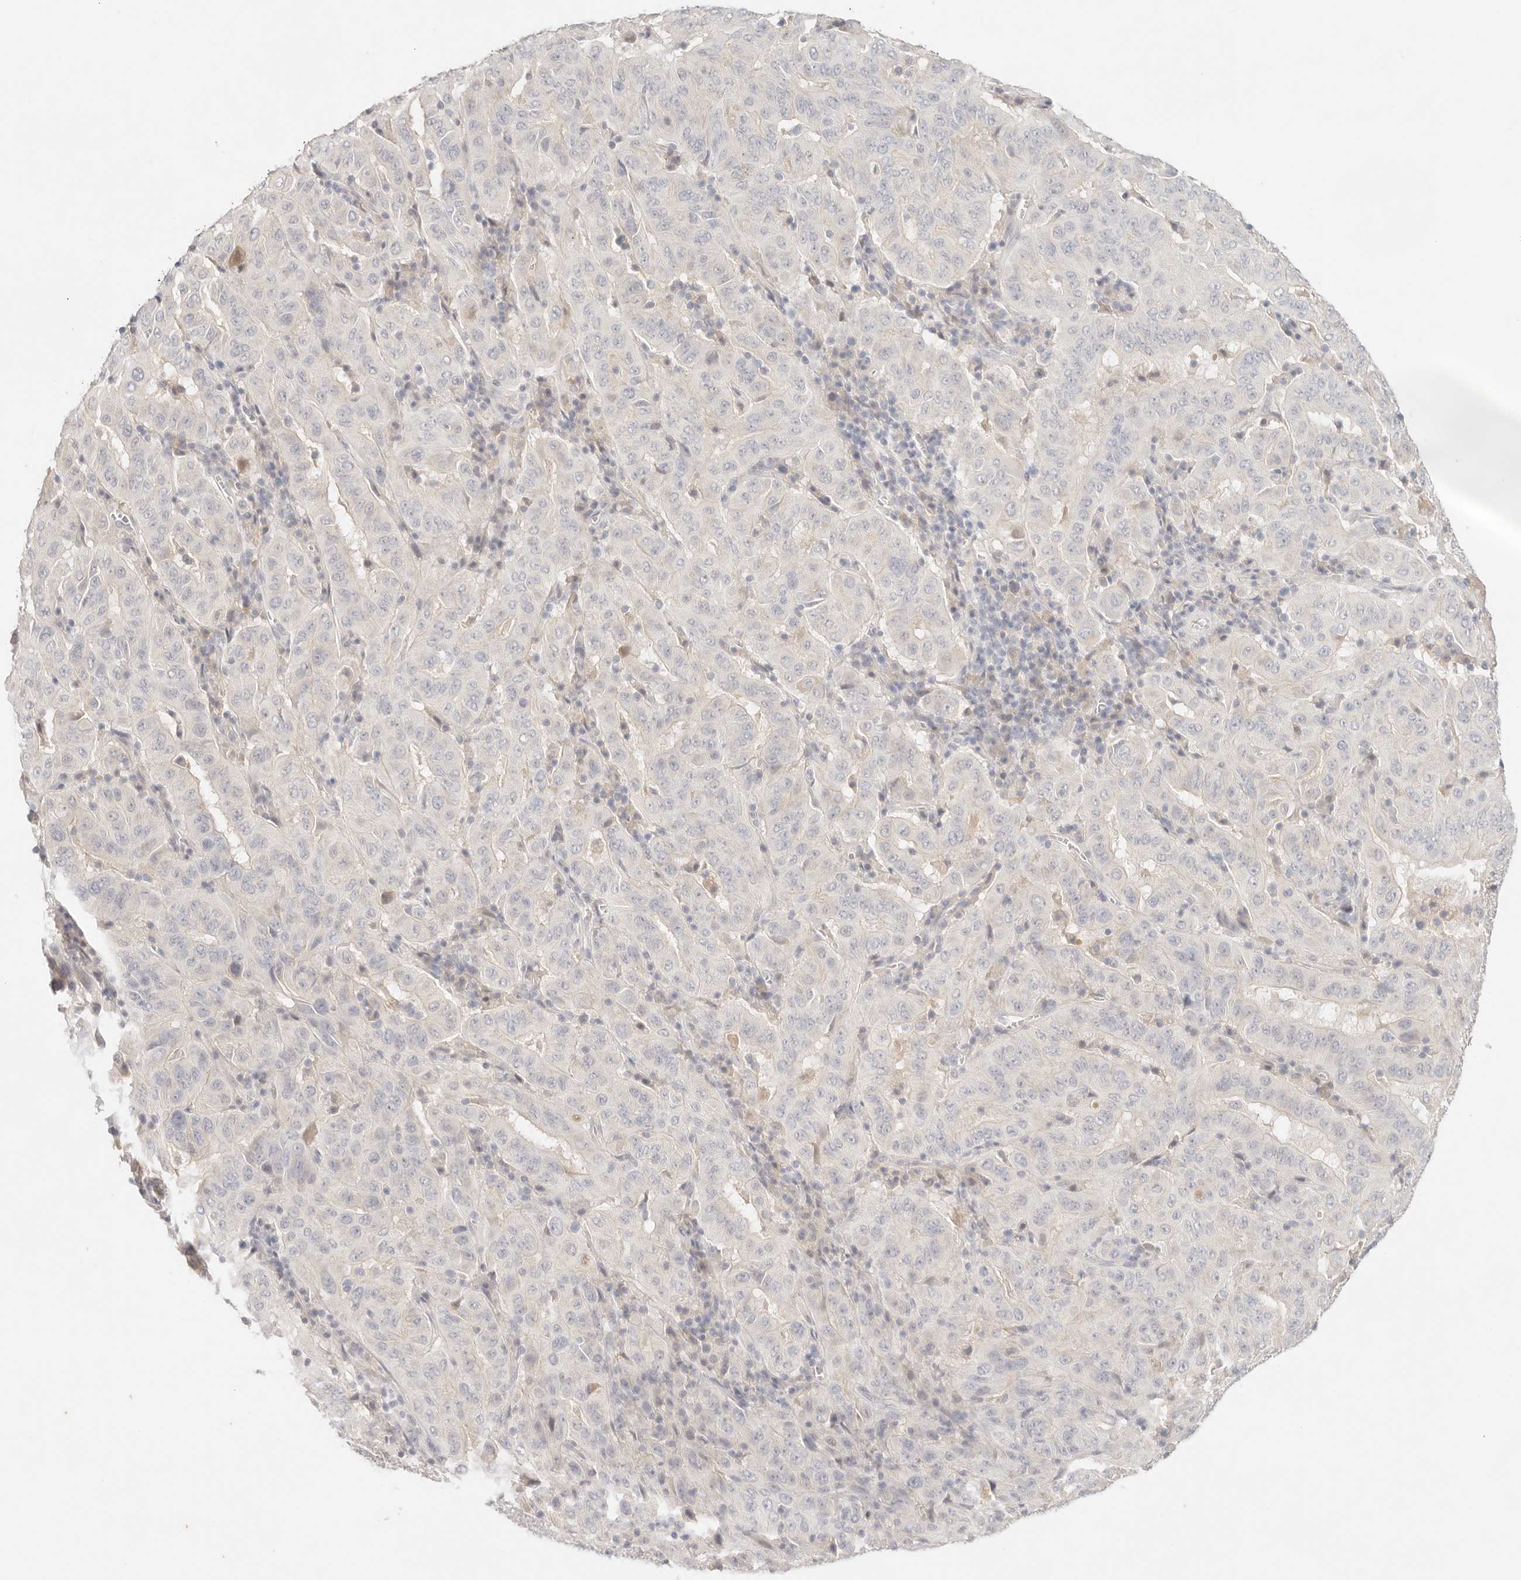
{"staining": {"intensity": "negative", "quantity": "none", "location": "none"}, "tissue": "pancreatic cancer", "cell_type": "Tumor cells", "image_type": "cancer", "snomed": [{"axis": "morphology", "description": "Adenocarcinoma, NOS"}, {"axis": "topography", "description": "Pancreas"}], "caption": "This is an immunohistochemistry (IHC) image of human pancreatic cancer. There is no positivity in tumor cells.", "gene": "SPHK1", "patient": {"sex": "male", "age": 63}}